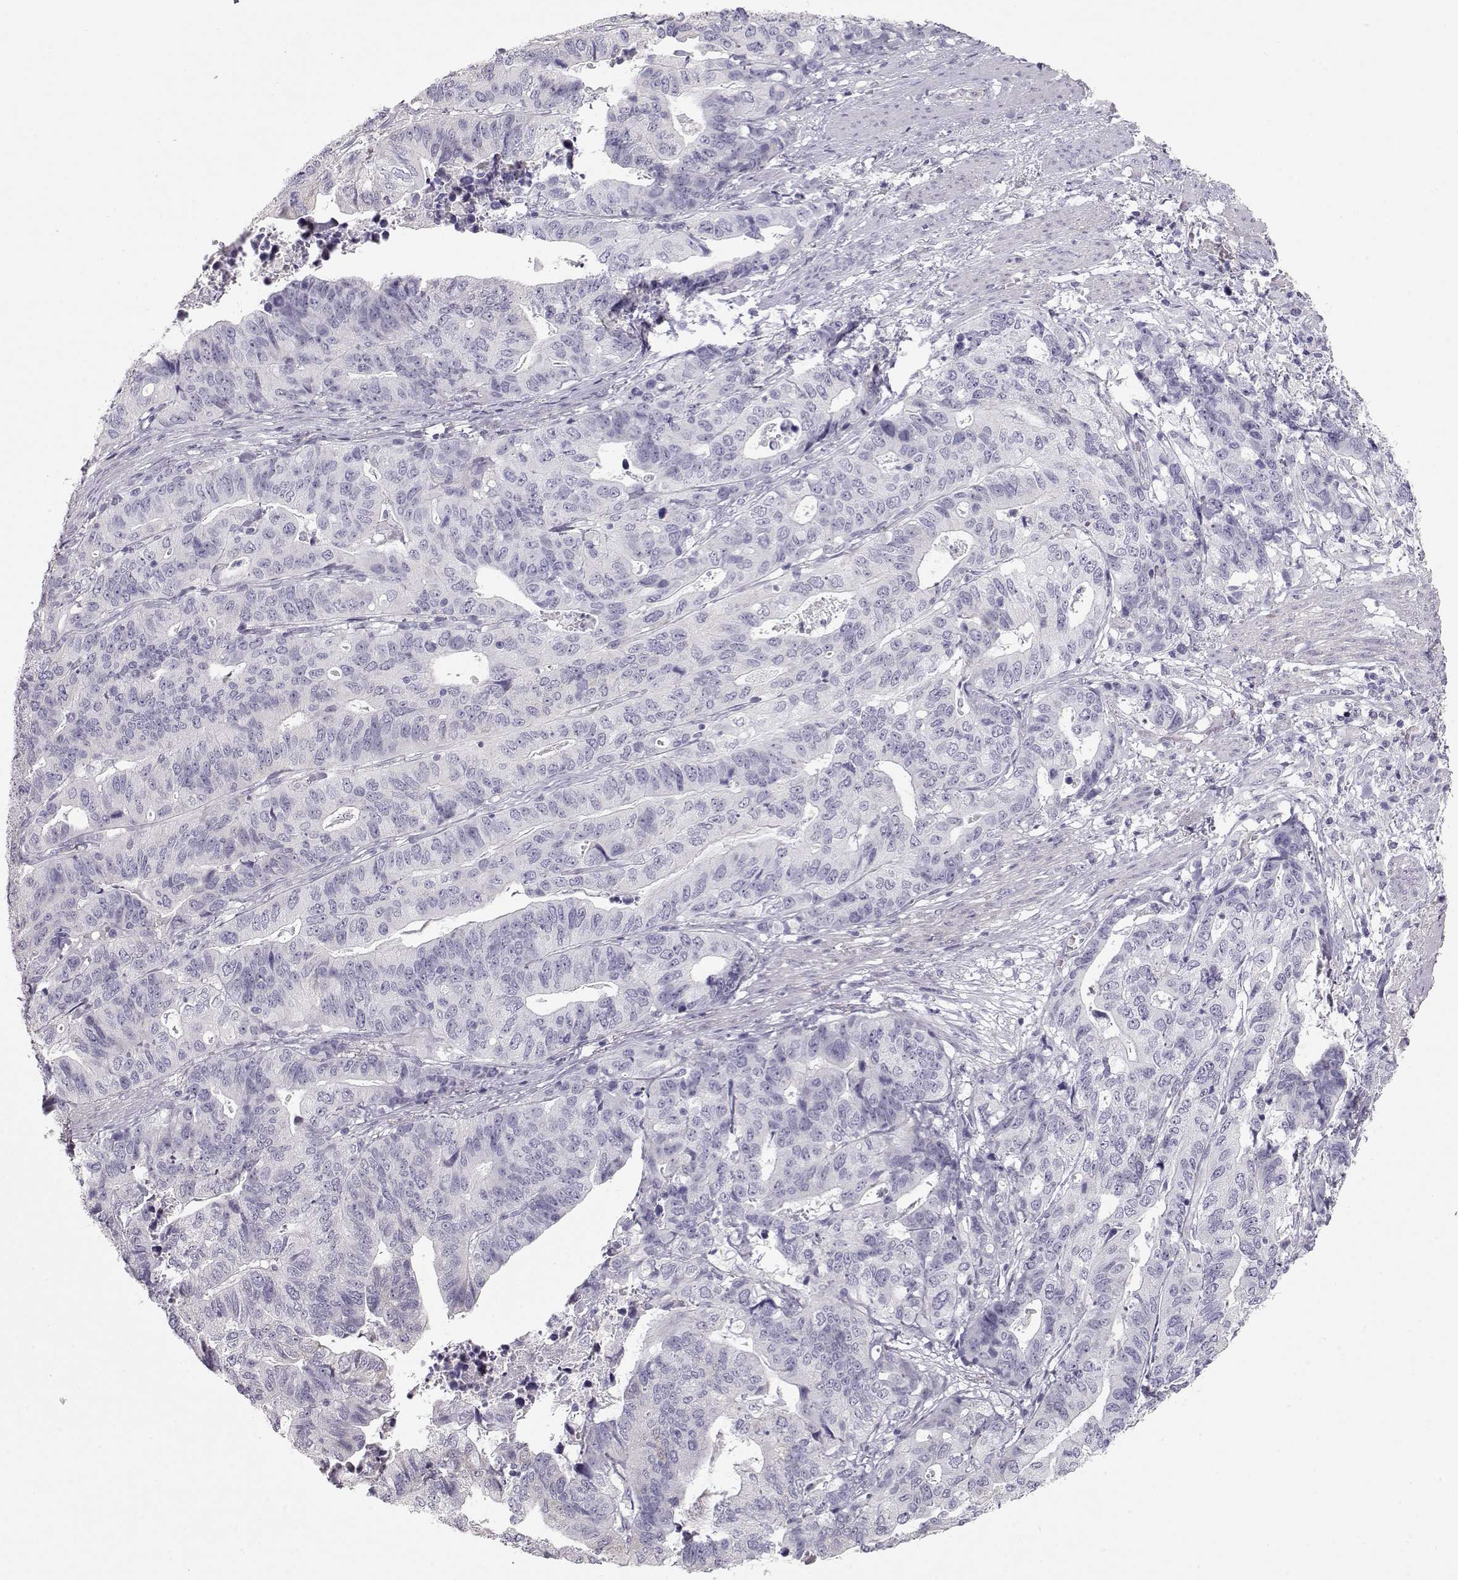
{"staining": {"intensity": "negative", "quantity": "none", "location": "none"}, "tissue": "stomach cancer", "cell_type": "Tumor cells", "image_type": "cancer", "snomed": [{"axis": "morphology", "description": "Adenocarcinoma, NOS"}, {"axis": "topography", "description": "Stomach, upper"}], "caption": "This is an immunohistochemistry (IHC) image of human adenocarcinoma (stomach). There is no staining in tumor cells.", "gene": "SLC18A1", "patient": {"sex": "female", "age": 67}}